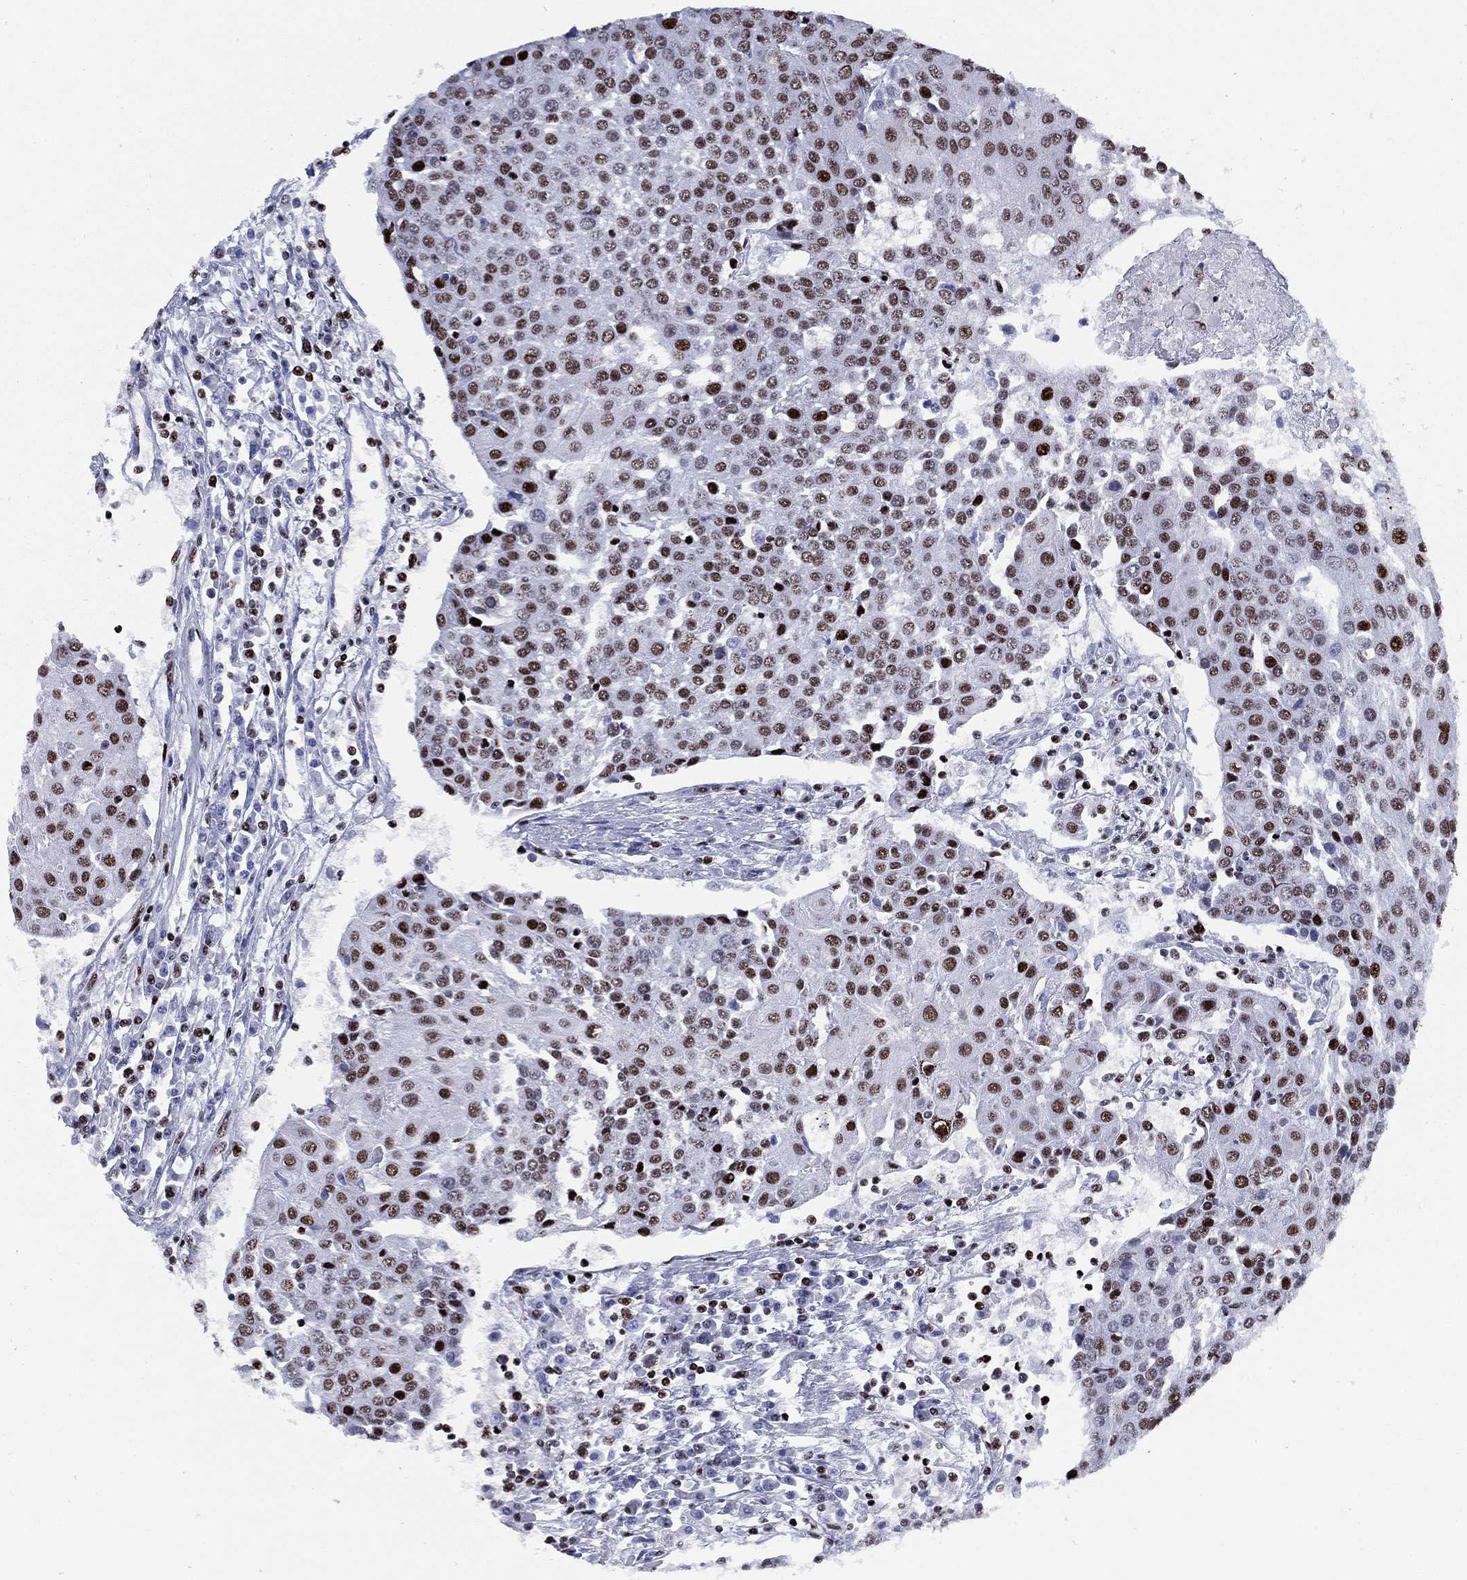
{"staining": {"intensity": "strong", "quantity": ">75%", "location": "nuclear"}, "tissue": "urothelial cancer", "cell_type": "Tumor cells", "image_type": "cancer", "snomed": [{"axis": "morphology", "description": "Urothelial carcinoma, High grade"}, {"axis": "topography", "description": "Urinary bladder"}], "caption": "High-power microscopy captured an IHC photomicrograph of high-grade urothelial carcinoma, revealing strong nuclear staining in approximately >75% of tumor cells.", "gene": "CYB561D2", "patient": {"sex": "female", "age": 85}}